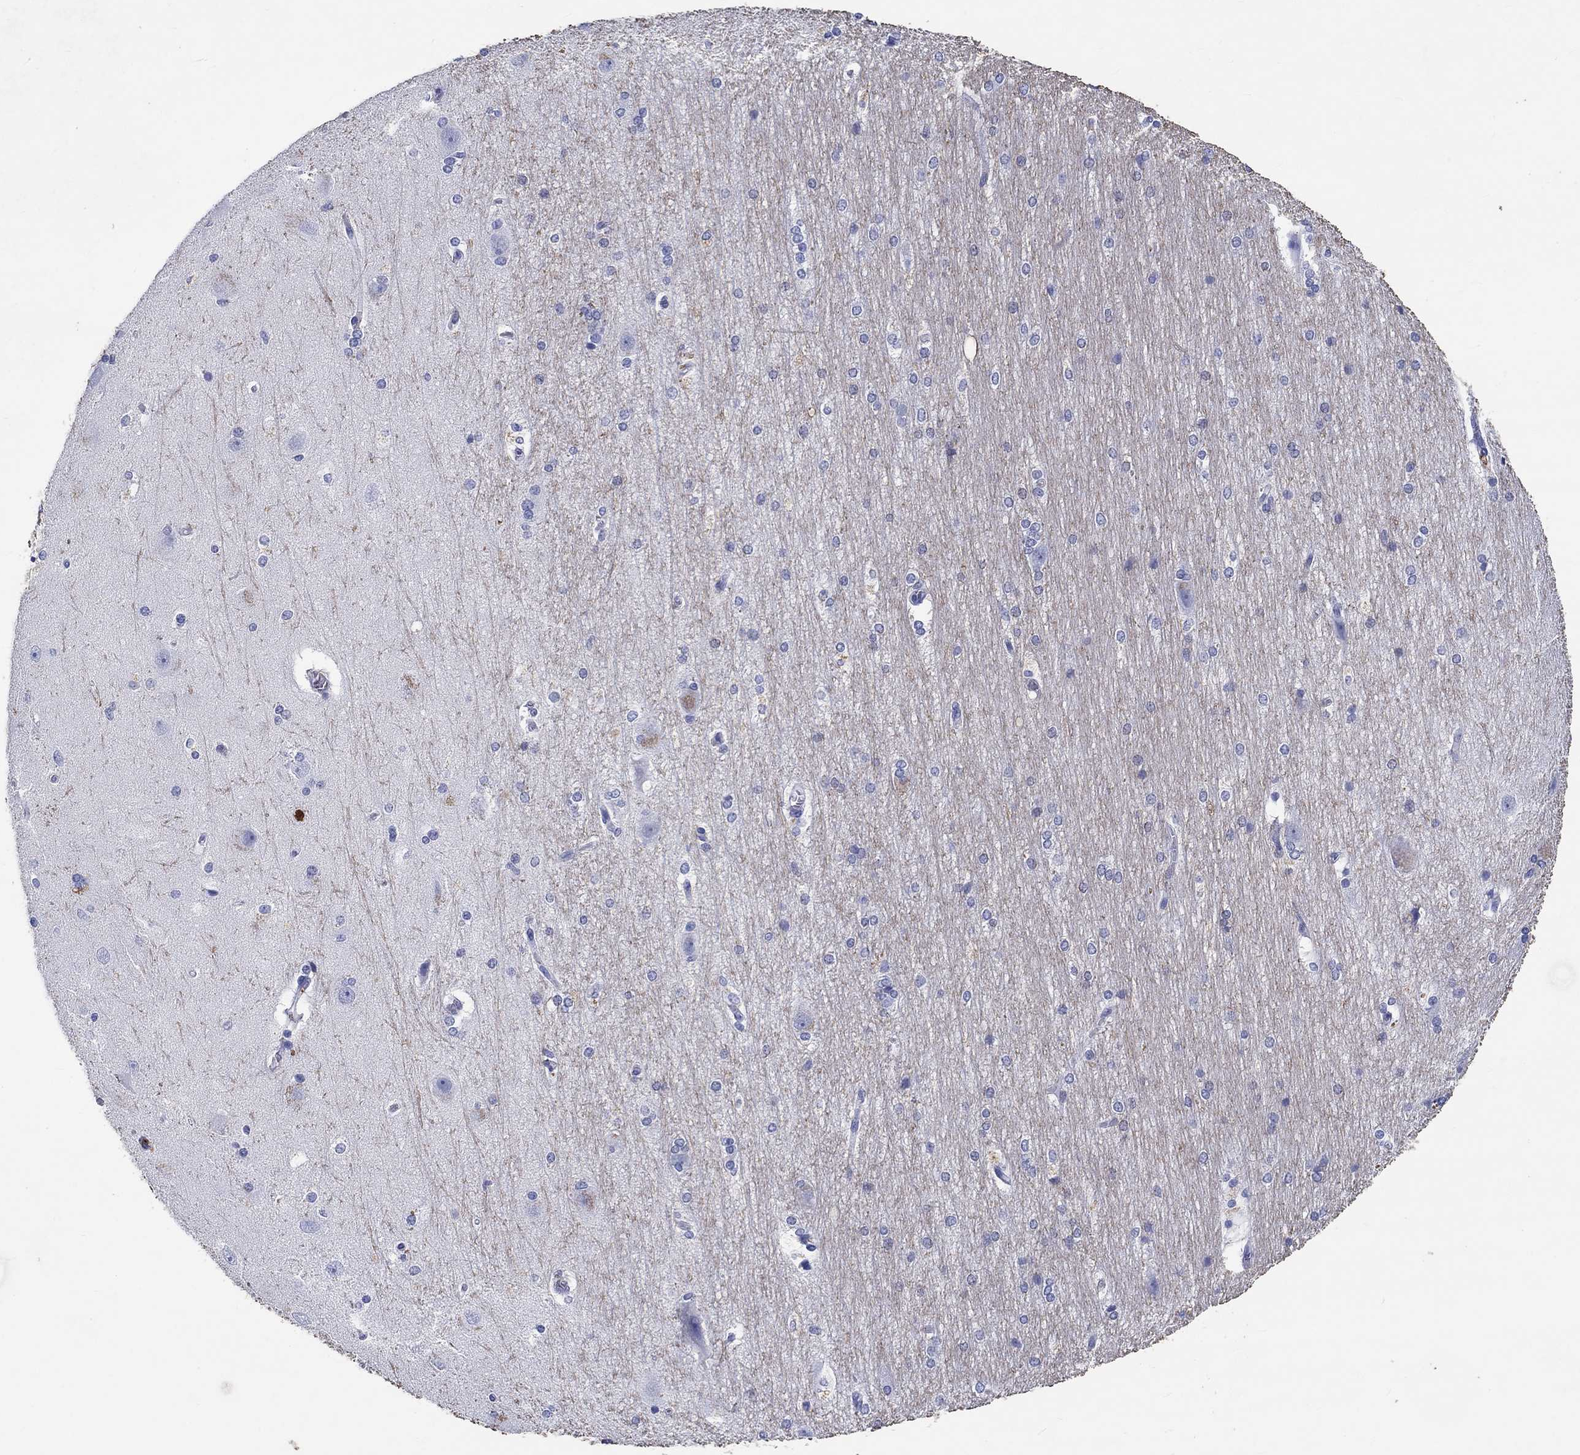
{"staining": {"intensity": "negative", "quantity": "none", "location": "none"}, "tissue": "hippocampus", "cell_type": "Glial cells", "image_type": "normal", "snomed": [{"axis": "morphology", "description": "Normal tissue, NOS"}, {"axis": "topography", "description": "Cerebral cortex"}, {"axis": "topography", "description": "Hippocampus"}], "caption": "A high-resolution micrograph shows immunohistochemistry staining of benign hippocampus, which displays no significant staining in glial cells. The staining is performed using DAB brown chromogen with nuclei counter-stained in using hematoxylin.", "gene": "EPX", "patient": {"sex": "female", "age": 19}}